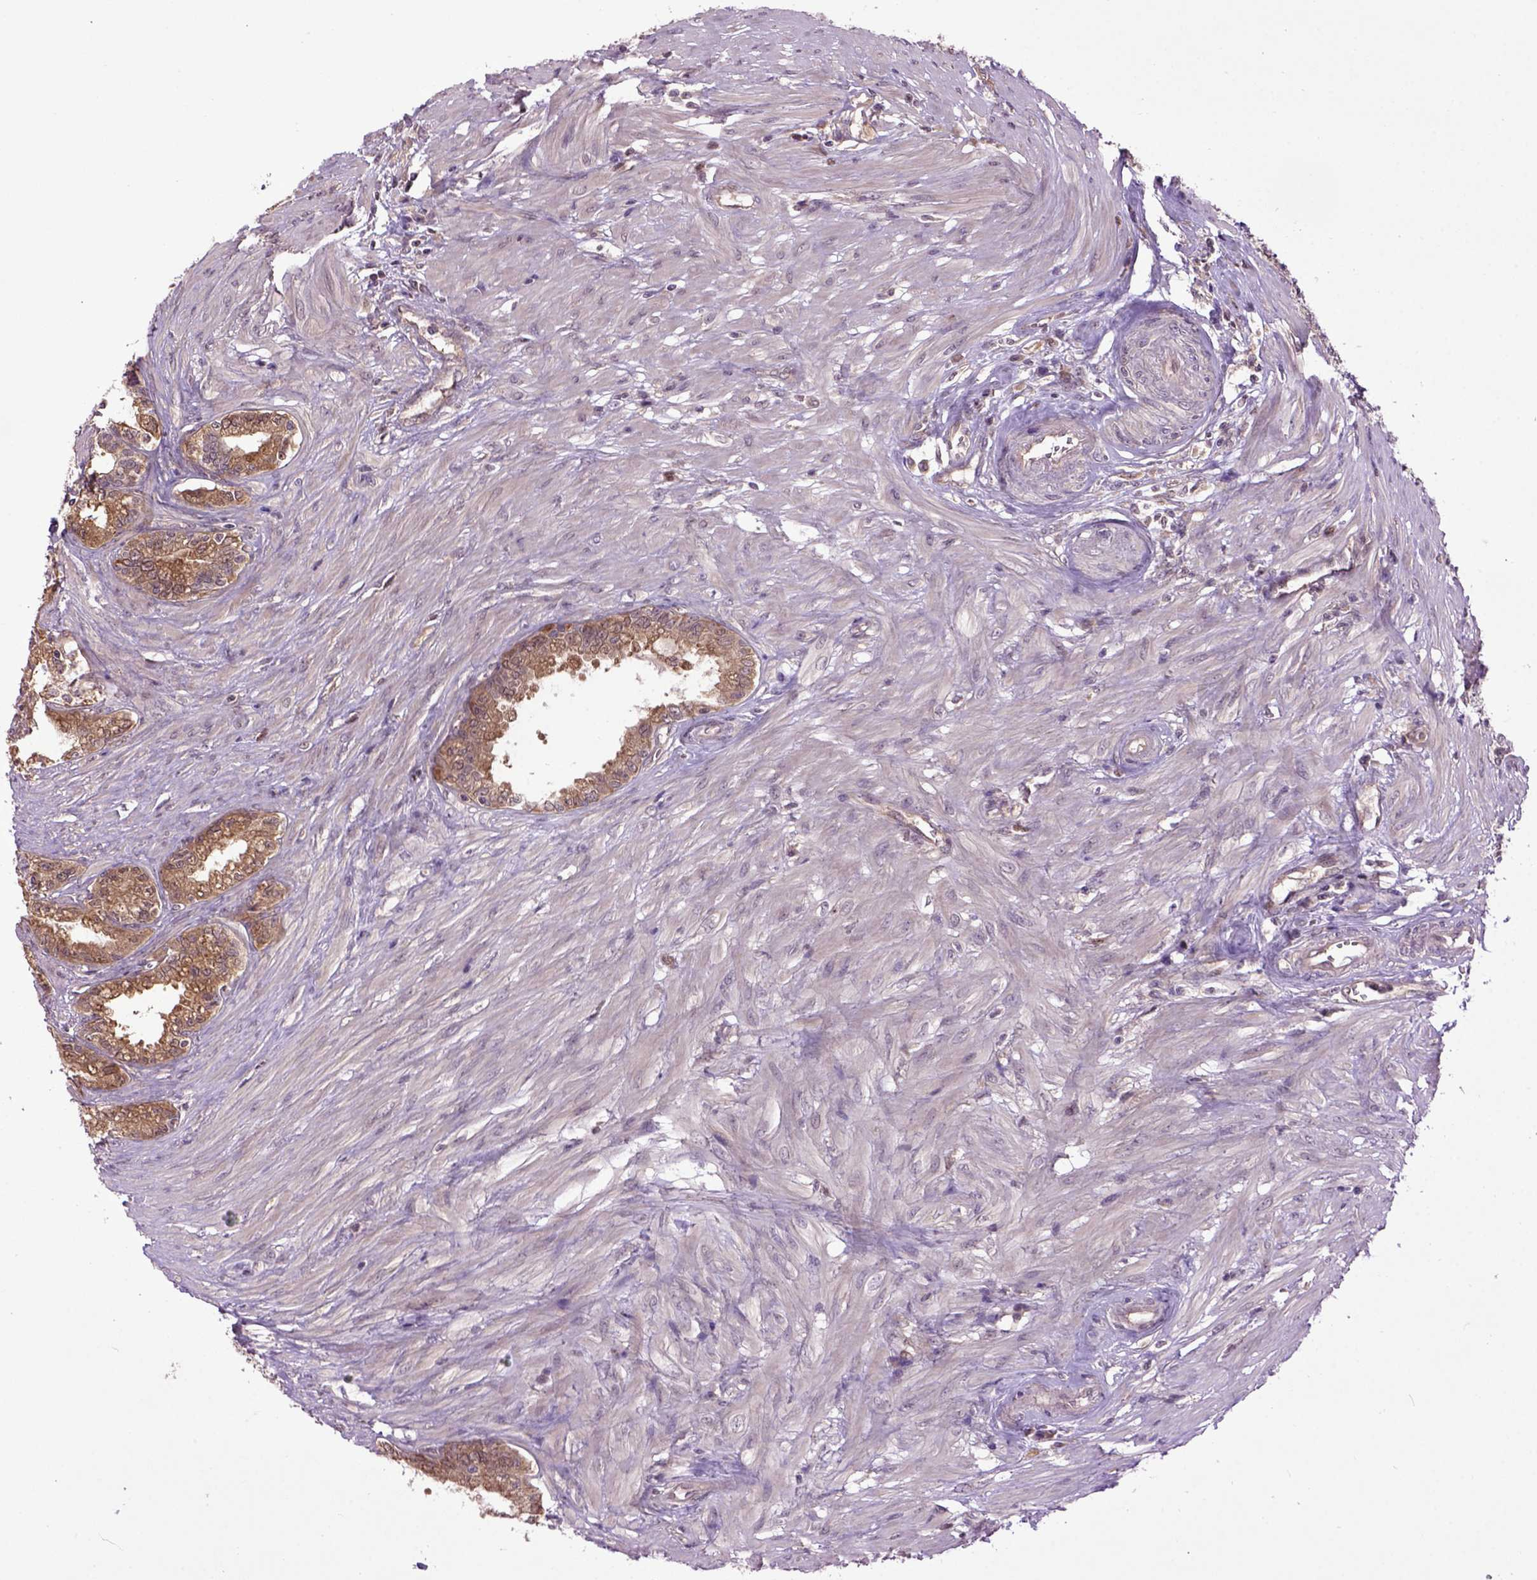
{"staining": {"intensity": "moderate", "quantity": ">75%", "location": "cytoplasmic/membranous"}, "tissue": "seminal vesicle", "cell_type": "Glandular cells", "image_type": "normal", "snomed": [{"axis": "morphology", "description": "Normal tissue, NOS"}, {"axis": "morphology", "description": "Urothelial carcinoma, NOS"}, {"axis": "topography", "description": "Urinary bladder"}, {"axis": "topography", "description": "Seminal veicle"}], "caption": "Glandular cells display moderate cytoplasmic/membranous positivity in about >75% of cells in unremarkable seminal vesicle. The staining was performed using DAB, with brown indicating positive protein expression. Nuclei are stained blue with hematoxylin.", "gene": "WDR48", "patient": {"sex": "male", "age": 76}}